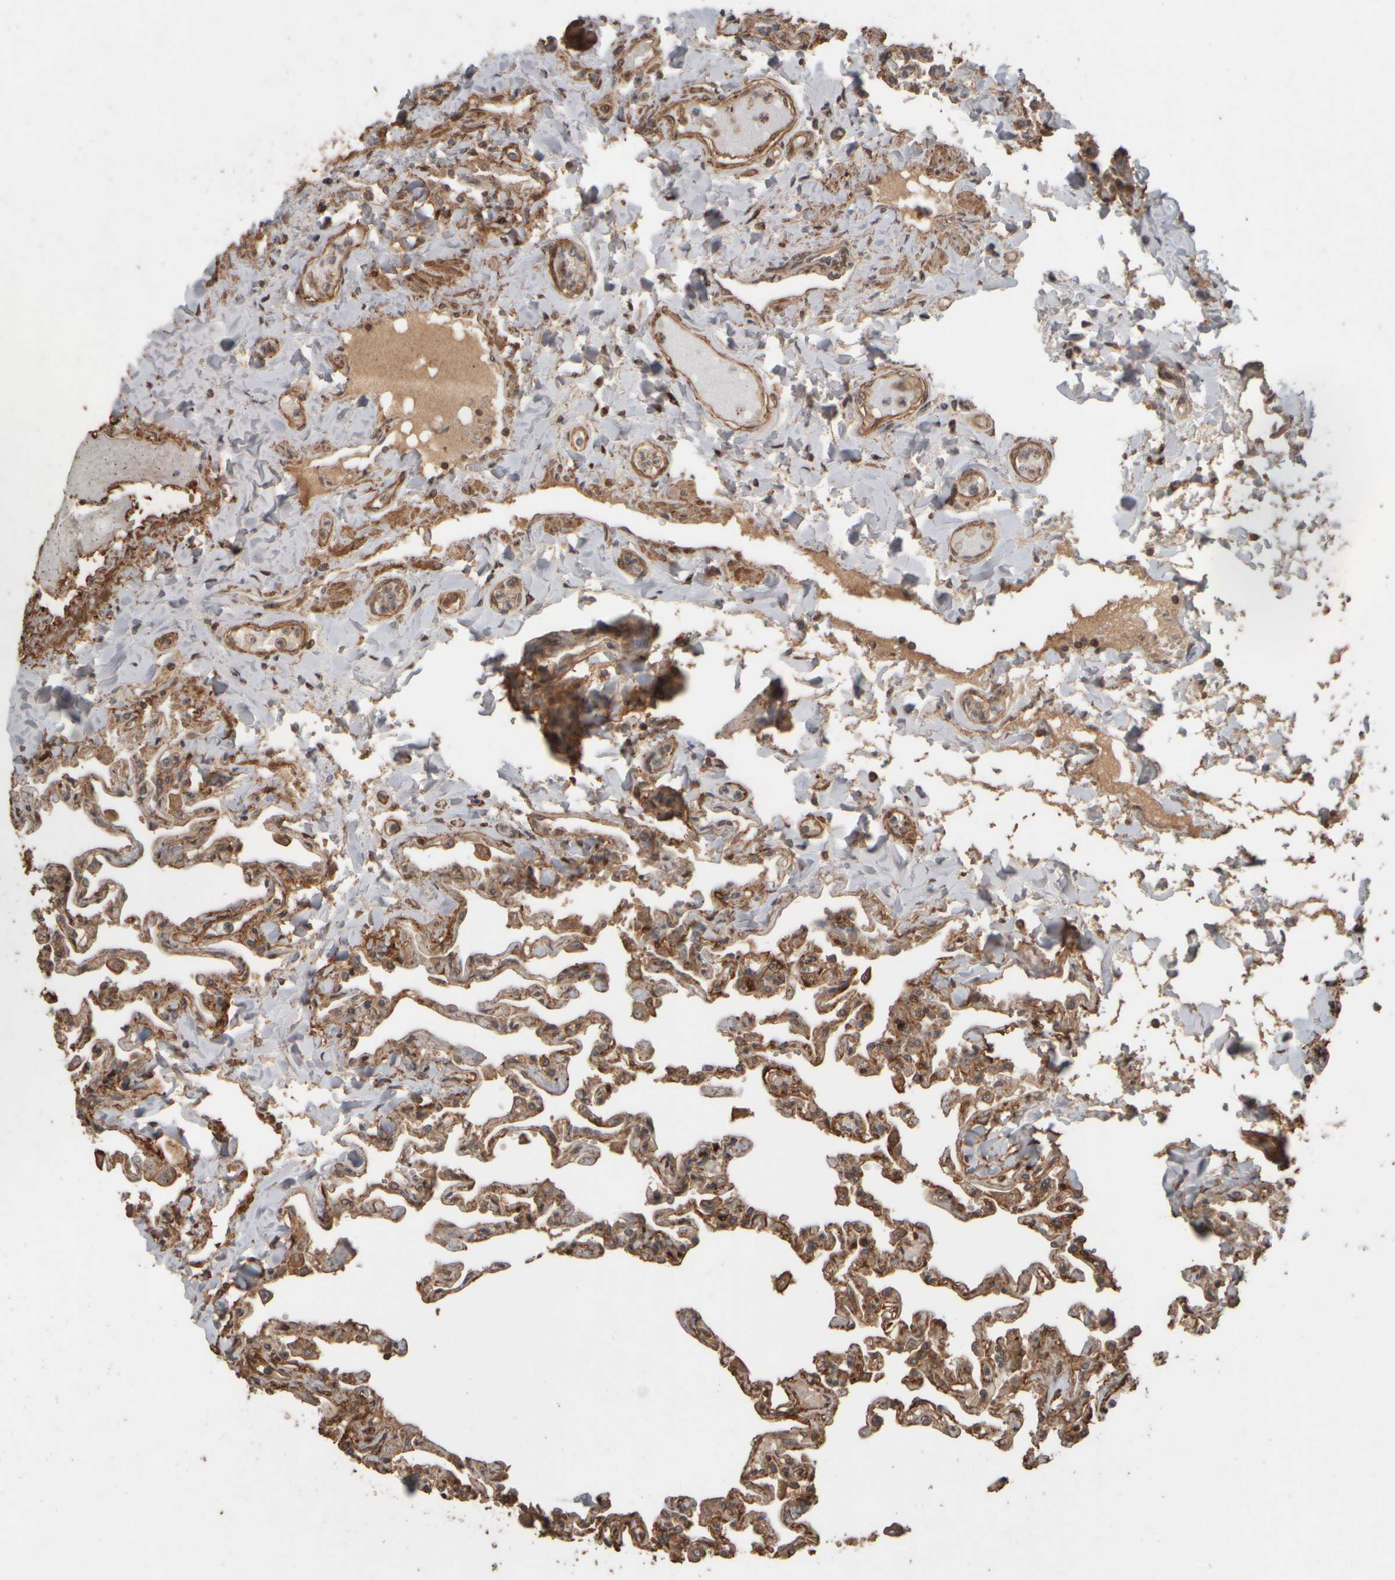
{"staining": {"intensity": "moderate", "quantity": ">75%", "location": "cytoplasmic/membranous,nuclear"}, "tissue": "lung", "cell_type": "Alveolar cells", "image_type": "normal", "snomed": [{"axis": "morphology", "description": "Normal tissue, NOS"}, {"axis": "topography", "description": "Lung"}], "caption": "IHC of unremarkable human lung exhibits medium levels of moderate cytoplasmic/membranous,nuclear staining in approximately >75% of alveolar cells. (DAB = brown stain, brightfield microscopy at high magnification).", "gene": "SPHK1", "patient": {"sex": "male", "age": 21}}